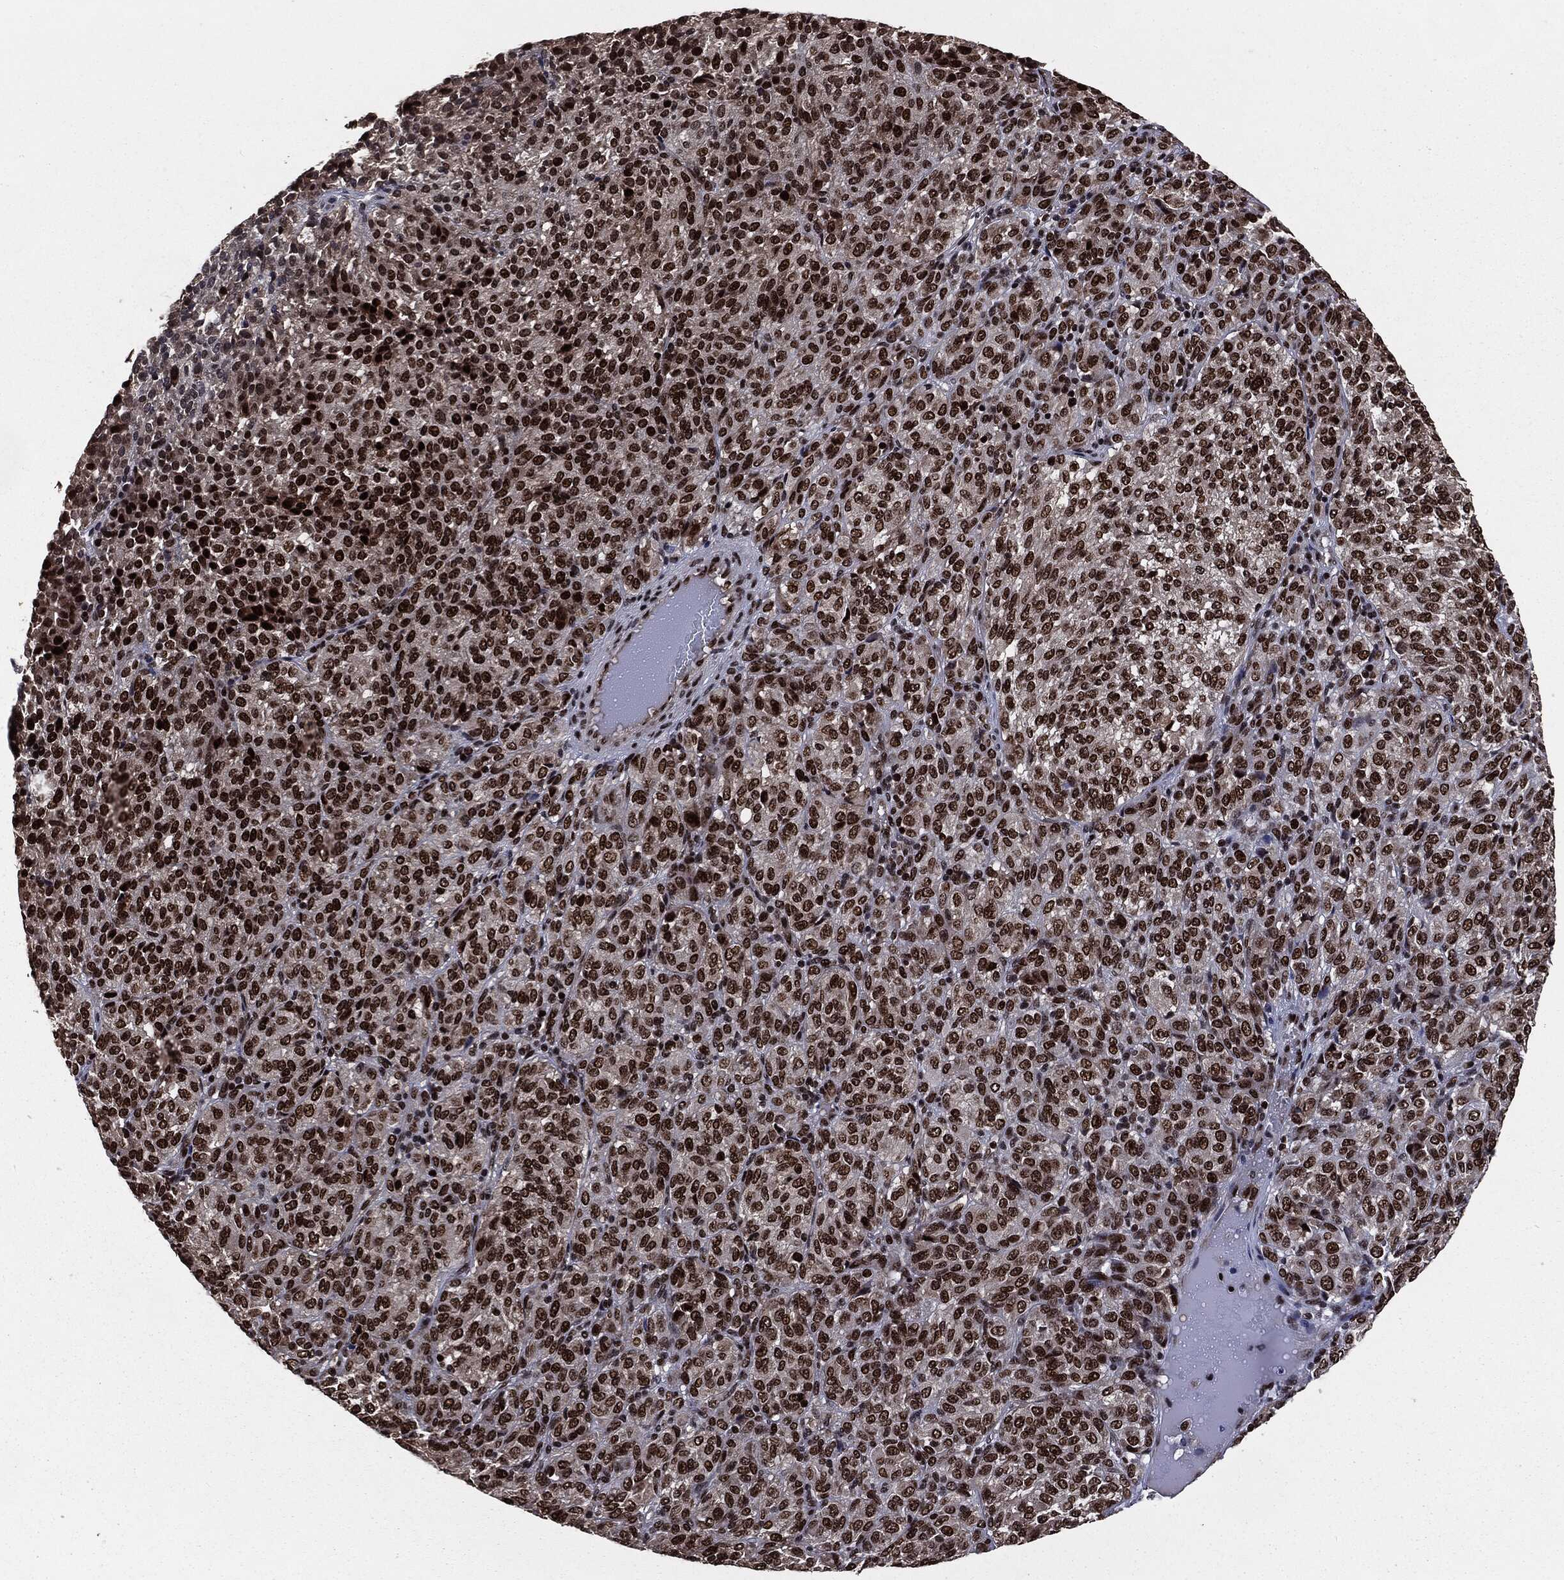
{"staining": {"intensity": "strong", "quantity": ">75%", "location": "nuclear"}, "tissue": "melanoma", "cell_type": "Tumor cells", "image_type": "cancer", "snomed": [{"axis": "morphology", "description": "Malignant melanoma, Metastatic site"}, {"axis": "topography", "description": "Brain"}], "caption": "There is high levels of strong nuclear positivity in tumor cells of malignant melanoma (metastatic site), as demonstrated by immunohistochemical staining (brown color).", "gene": "DVL2", "patient": {"sex": "female", "age": 56}}